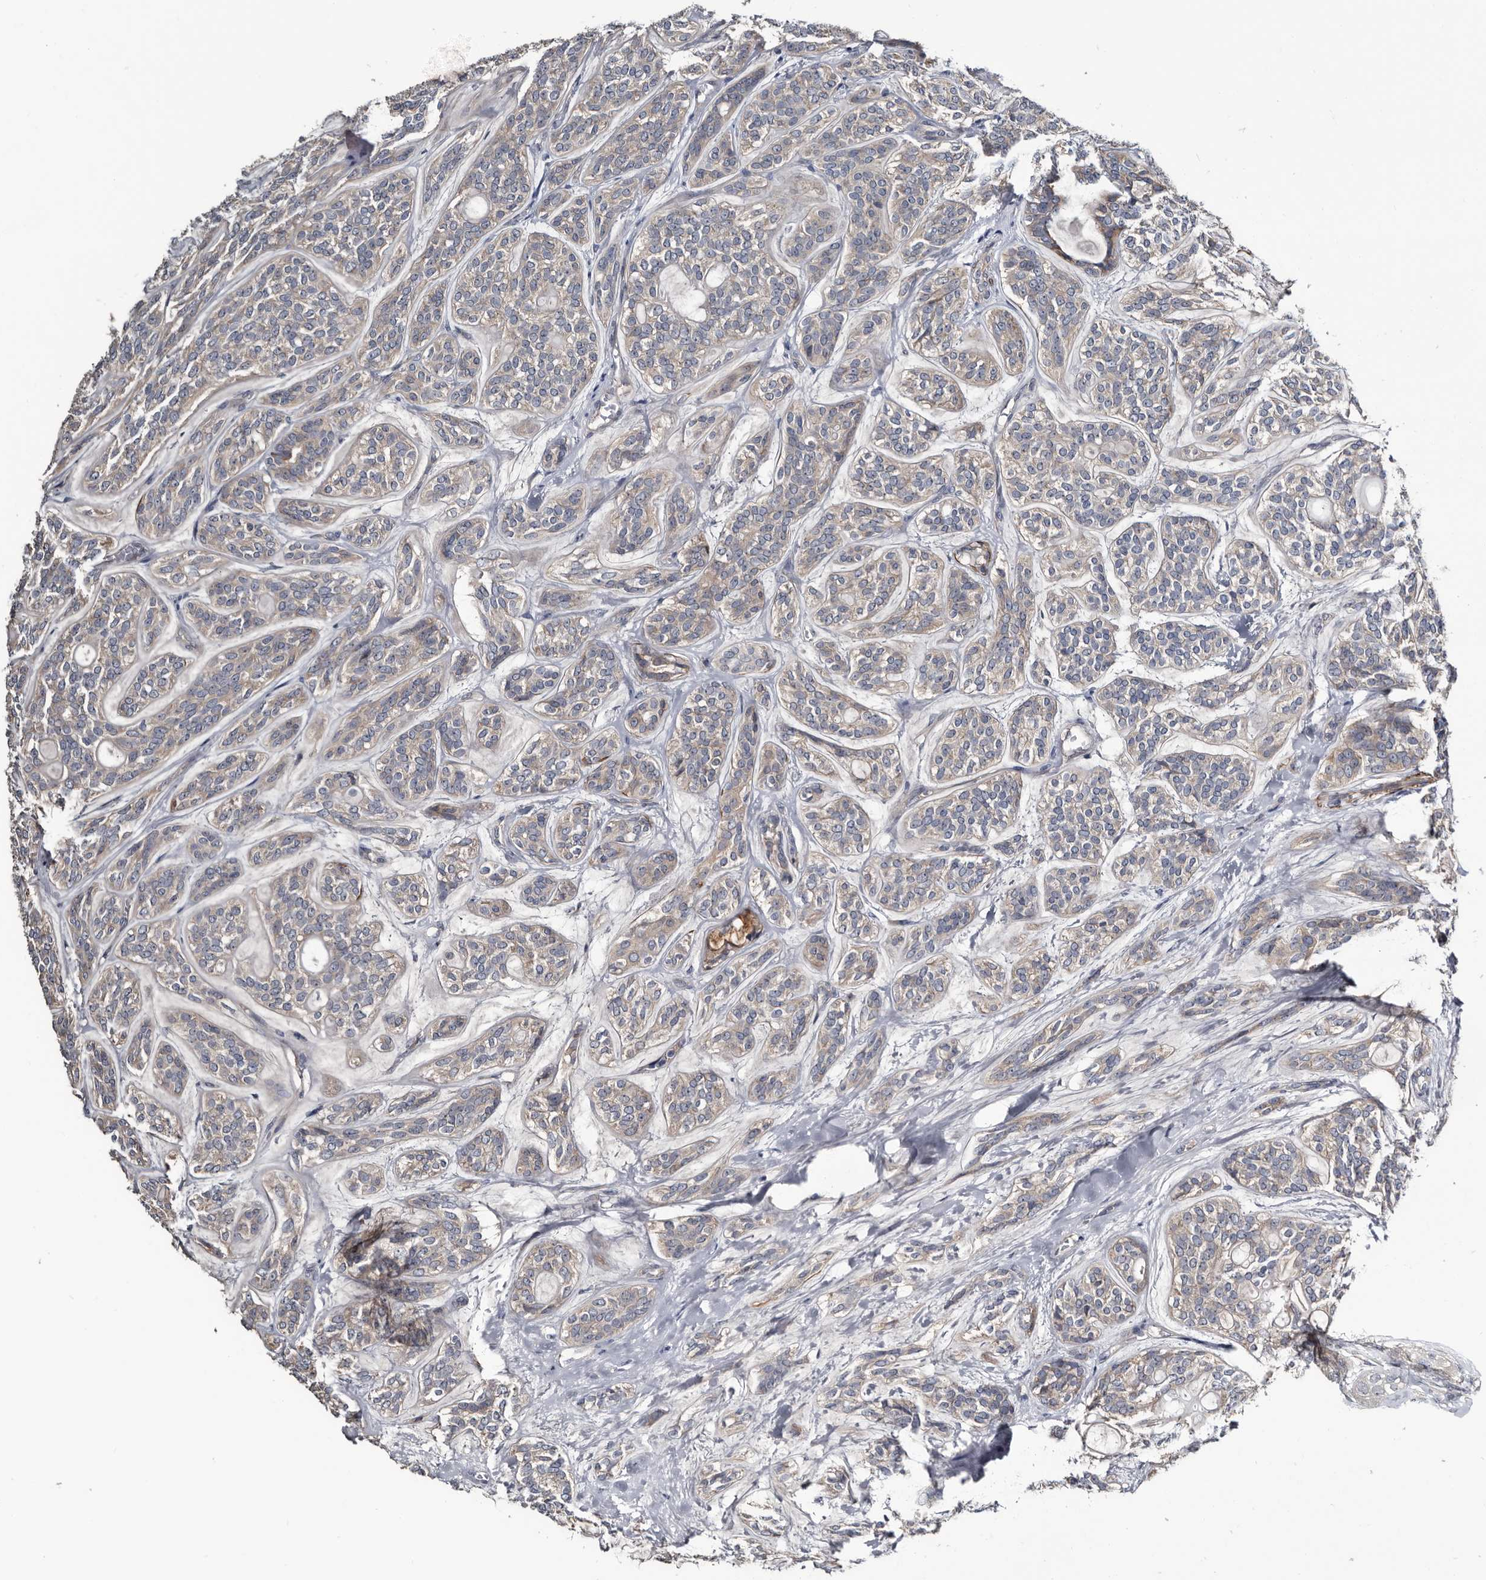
{"staining": {"intensity": "weak", "quantity": "<25%", "location": "cytoplasmic/membranous"}, "tissue": "head and neck cancer", "cell_type": "Tumor cells", "image_type": "cancer", "snomed": [{"axis": "morphology", "description": "Adenocarcinoma, NOS"}, {"axis": "topography", "description": "Head-Neck"}], "caption": "Adenocarcinoma (head and neck) stained for a protein using immunohistochemistry shows no positivity tumor cells.", "gene": "IARS1", "patient": {"sex": "male", "age": 66}}